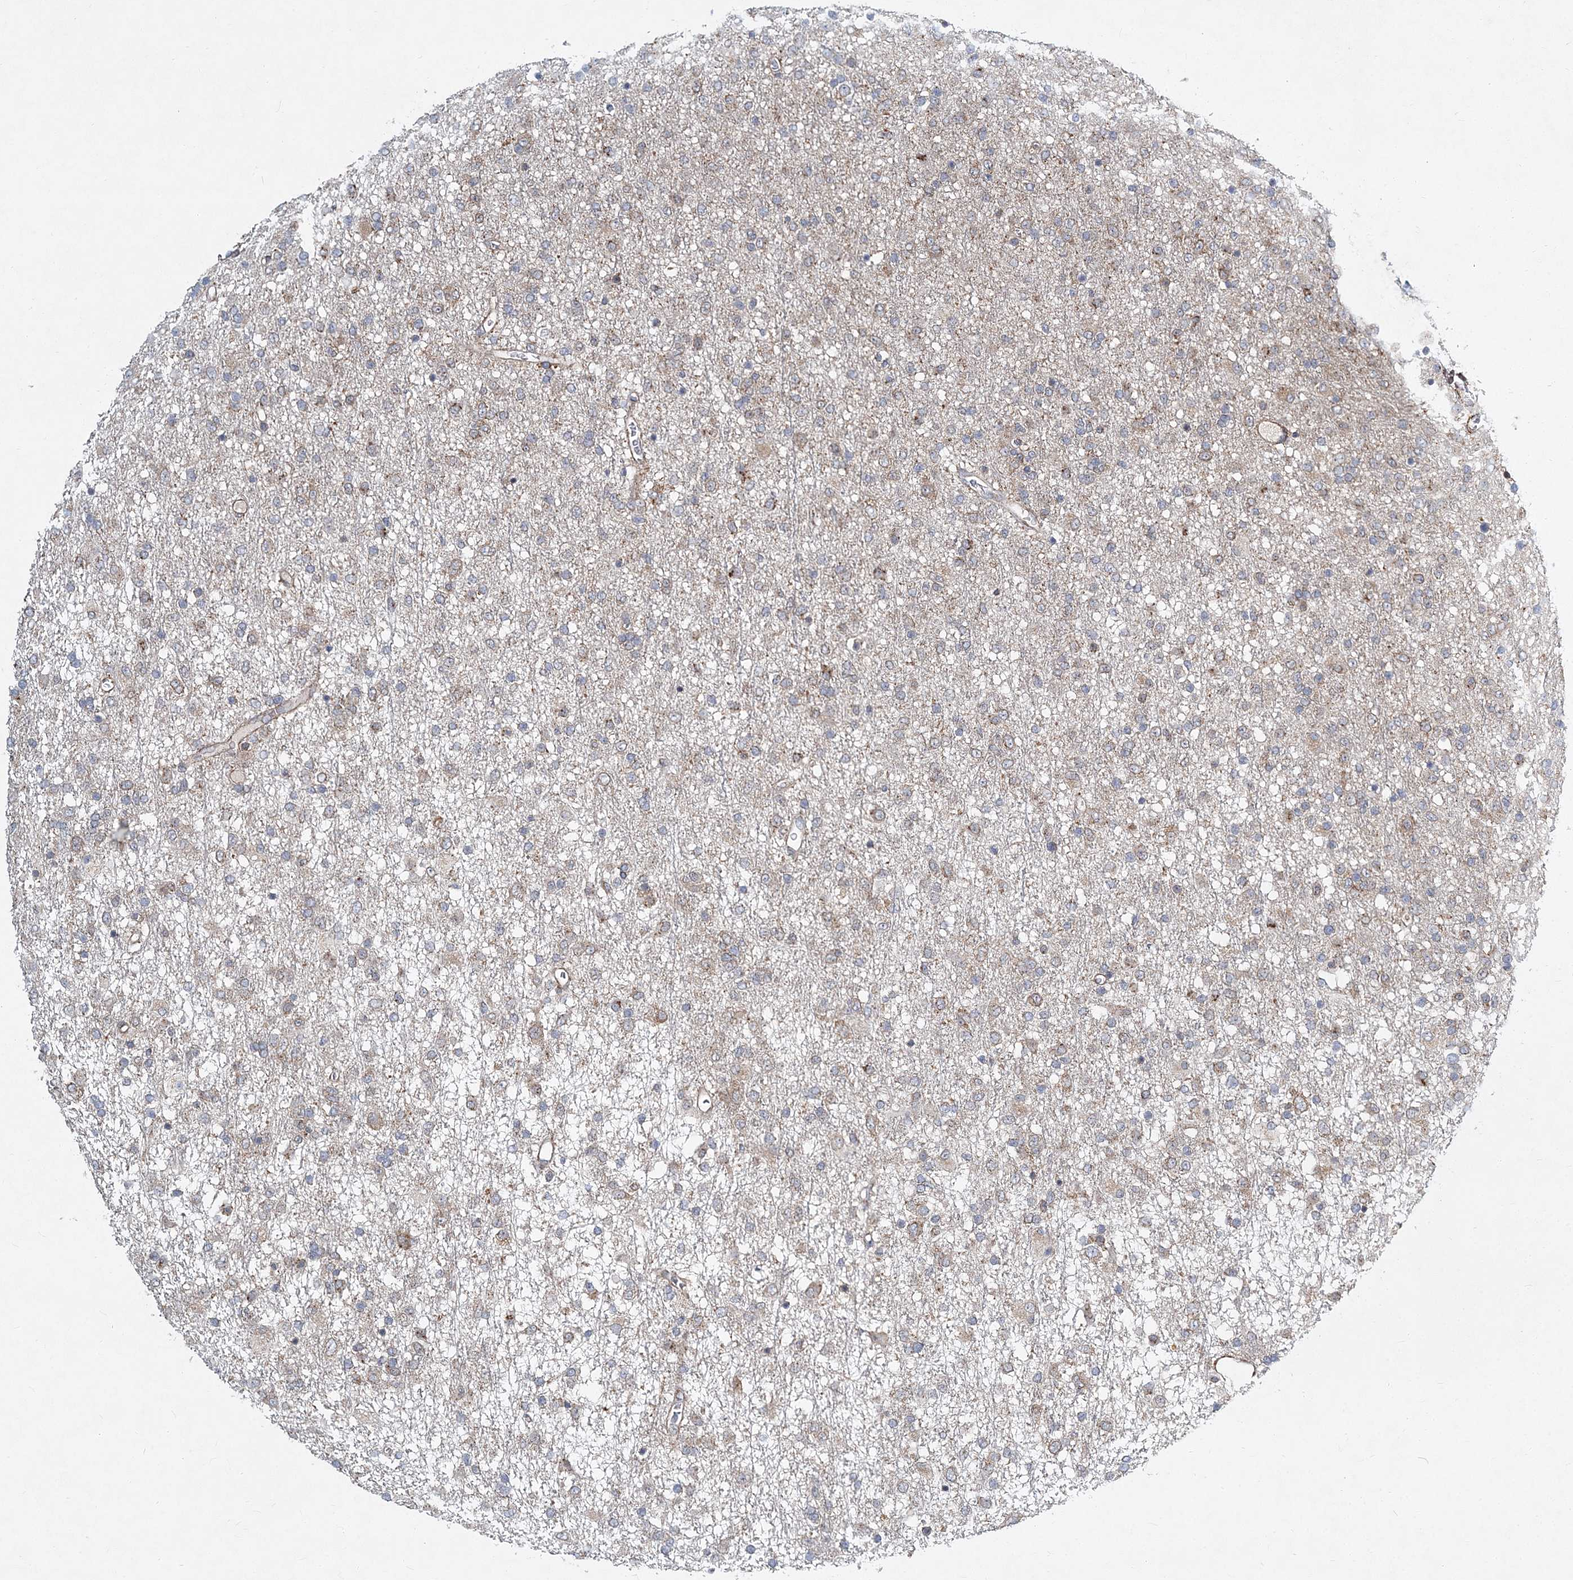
{"staining": {"intensity": "negative", "quantity": "none", "location": "none"}, "tissue": "glioma", "cell_type": "Tumor cells", "image_type": "cancer", "snomed": [{"axis": "morphology", "description": "Glioma, malignant, Low grade"}, {"axis": "topography", "description": "Brain"}], "caption": "Glioma stained for a protein using immunohistochemistry (IHC) reveals no expression tumor cells.", "gene": "NBAS", "patient": {"sex": "male", "age": 65}}